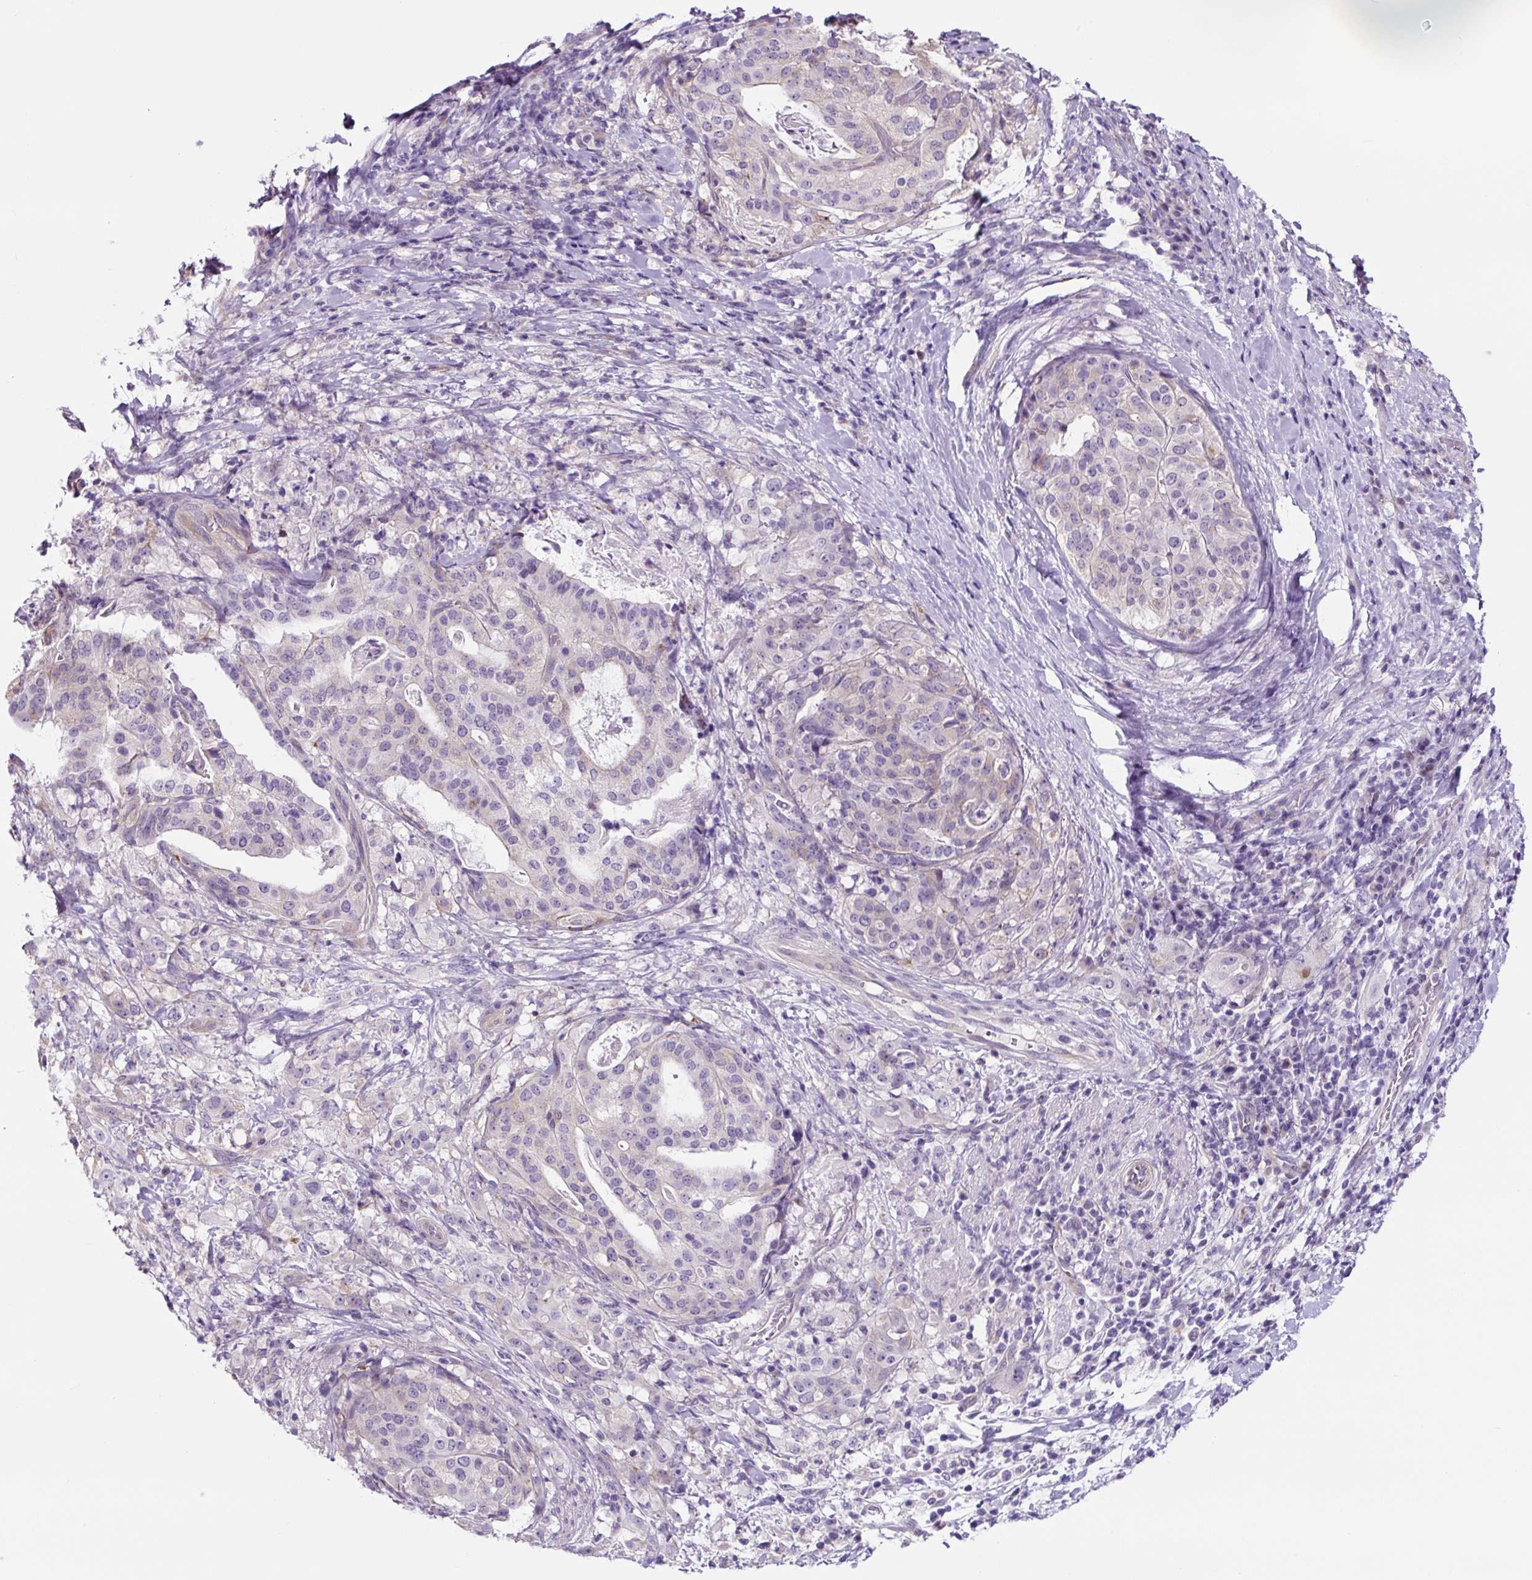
{"staining": {"intensity": "negative", "quantity": "none", "location": "none"}, "tissue": "stomach cancer", "cell_type": "Tumor cells", "image_type": "cancer", "snomed": [{"axis": "morphology", "description": "Adenocarcinoma, NOS"}, {"axis": "topography", "description": "Stomach"}], "caption": "Human adenocarcinoma (stomach) stained for a protein using immunohistochemistry (IHC) exhibits no expression in tumor cells.", "gene": "GORASP1", "patient": {"sex": "male", "age": 48}}